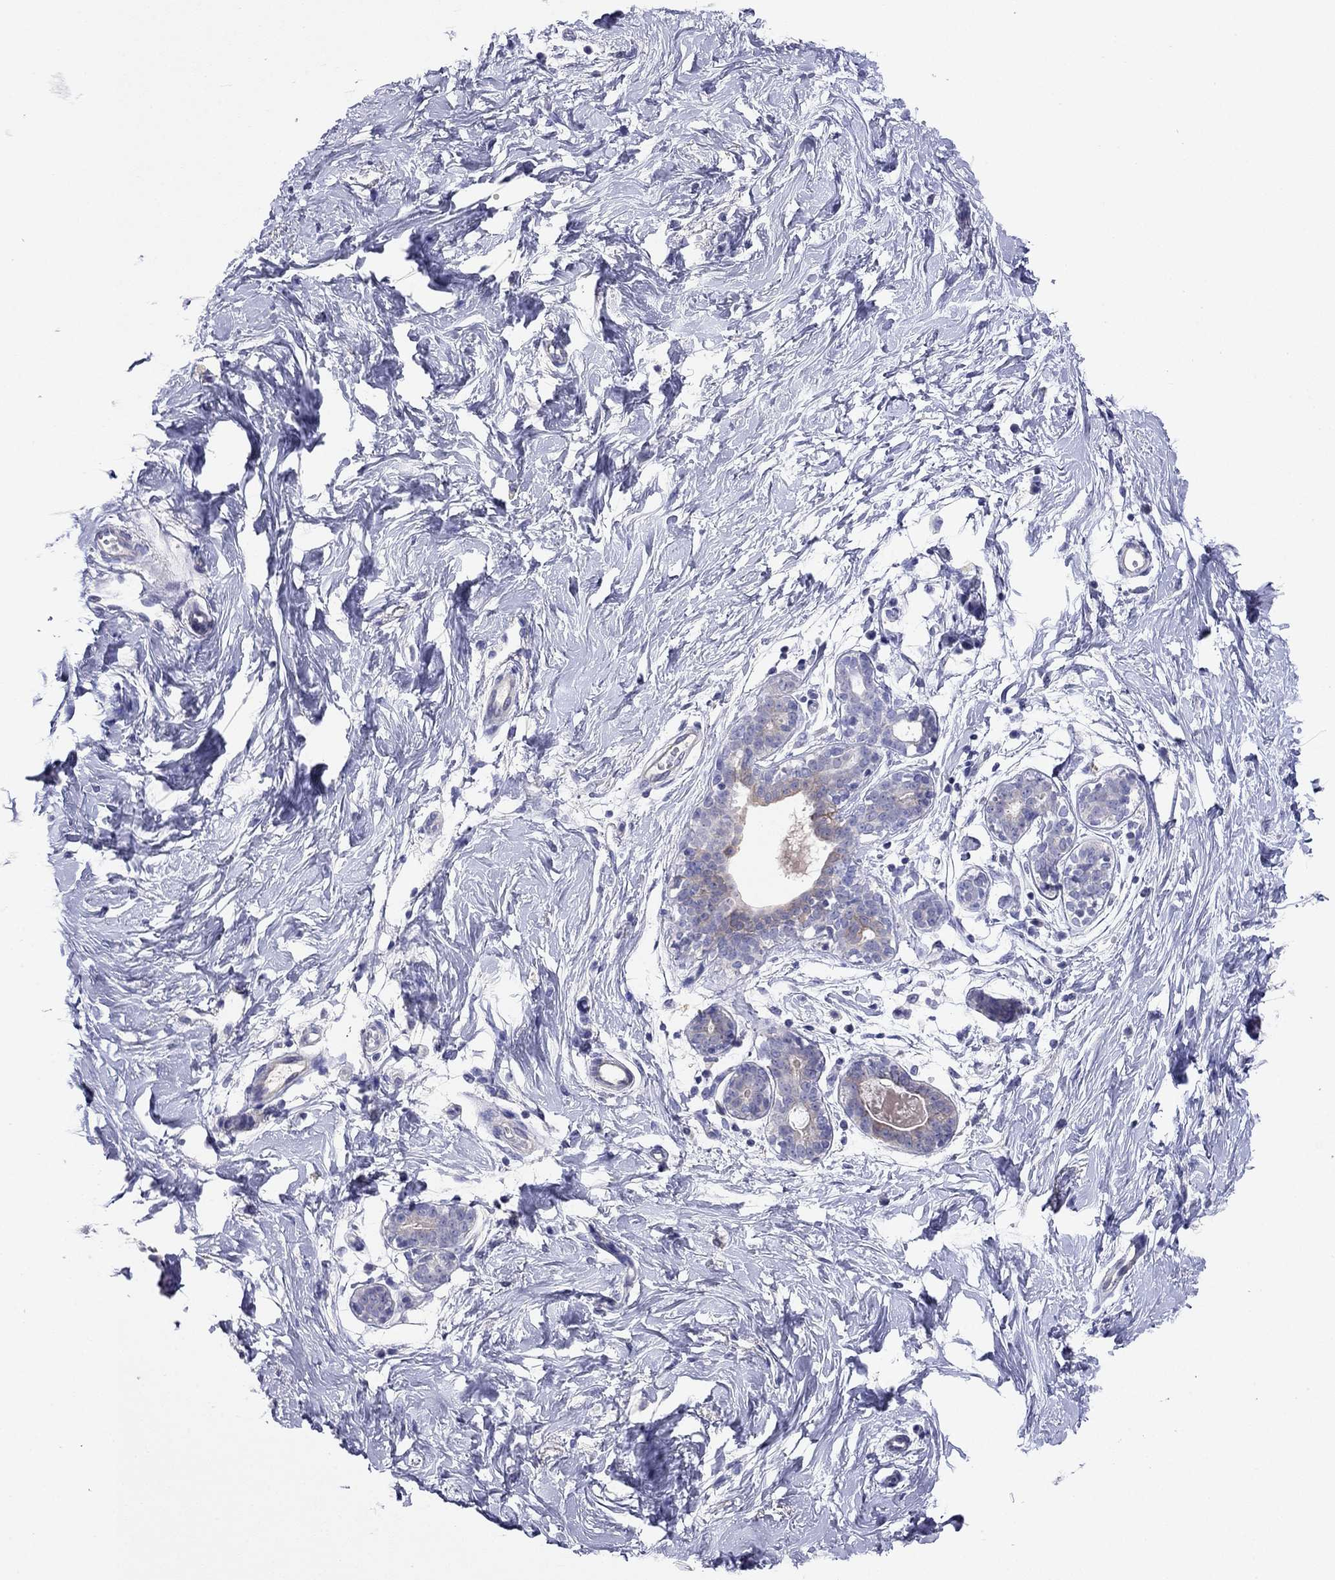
{"staining": {"intensity": "negative", "quantity": "none", "location": "none"}, "tissue": "breast", "cell_type": "Adipocytes", "image_type": "normal", "snomed": [{"axis": "morphology", "description": "Normal tissue, NOS"}, {"axis": "topography", "description": "Breast"}], "caption": "There is no significant expression in adipocytes of breast. The staining was performed using DAB to visualize the protein expression in brown, while the nuclei were stained in blue with hematoxylin (Magnification: 20x).", "gene": "CAPNS2", "patient": {"sex": "female", "age": 37}}